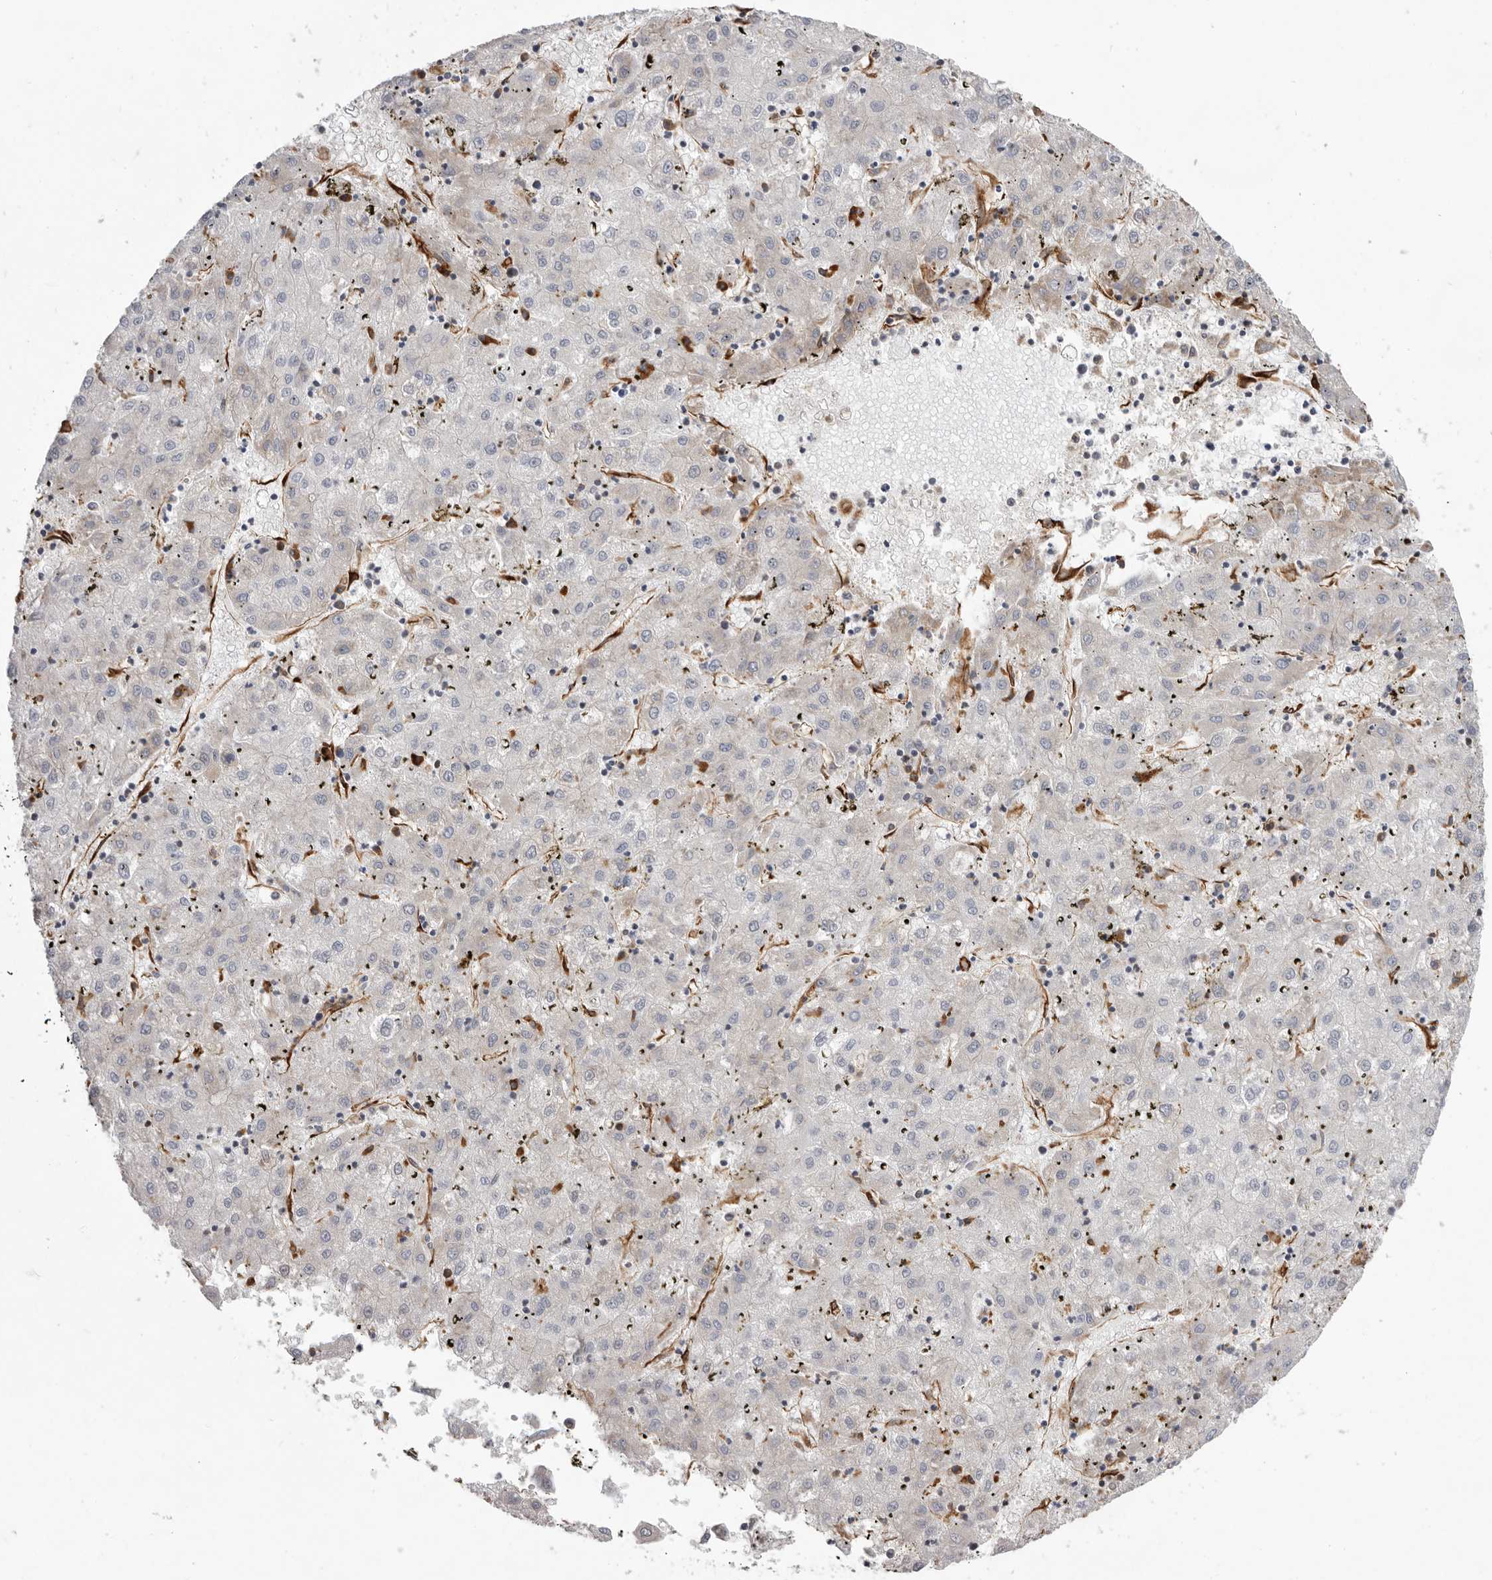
{"staining": {"intensity": "negative", "quantity": "none", "location": "none"}, "tissue": "liver cancer", "cell_type": "Tumor cells", "image_type": "cancer", "snomed": [{"axis": "morphology", "description": "Carcinoma, Hepatocellular, NOS"}, {"axis": "topography", "description": "Liver"}], "caption": "Tumor cells show no significant protein staining in liver hepatocellular carcinoma.", "gene": "WDTC1", "patient": {"sex": "male", "age": 72}}